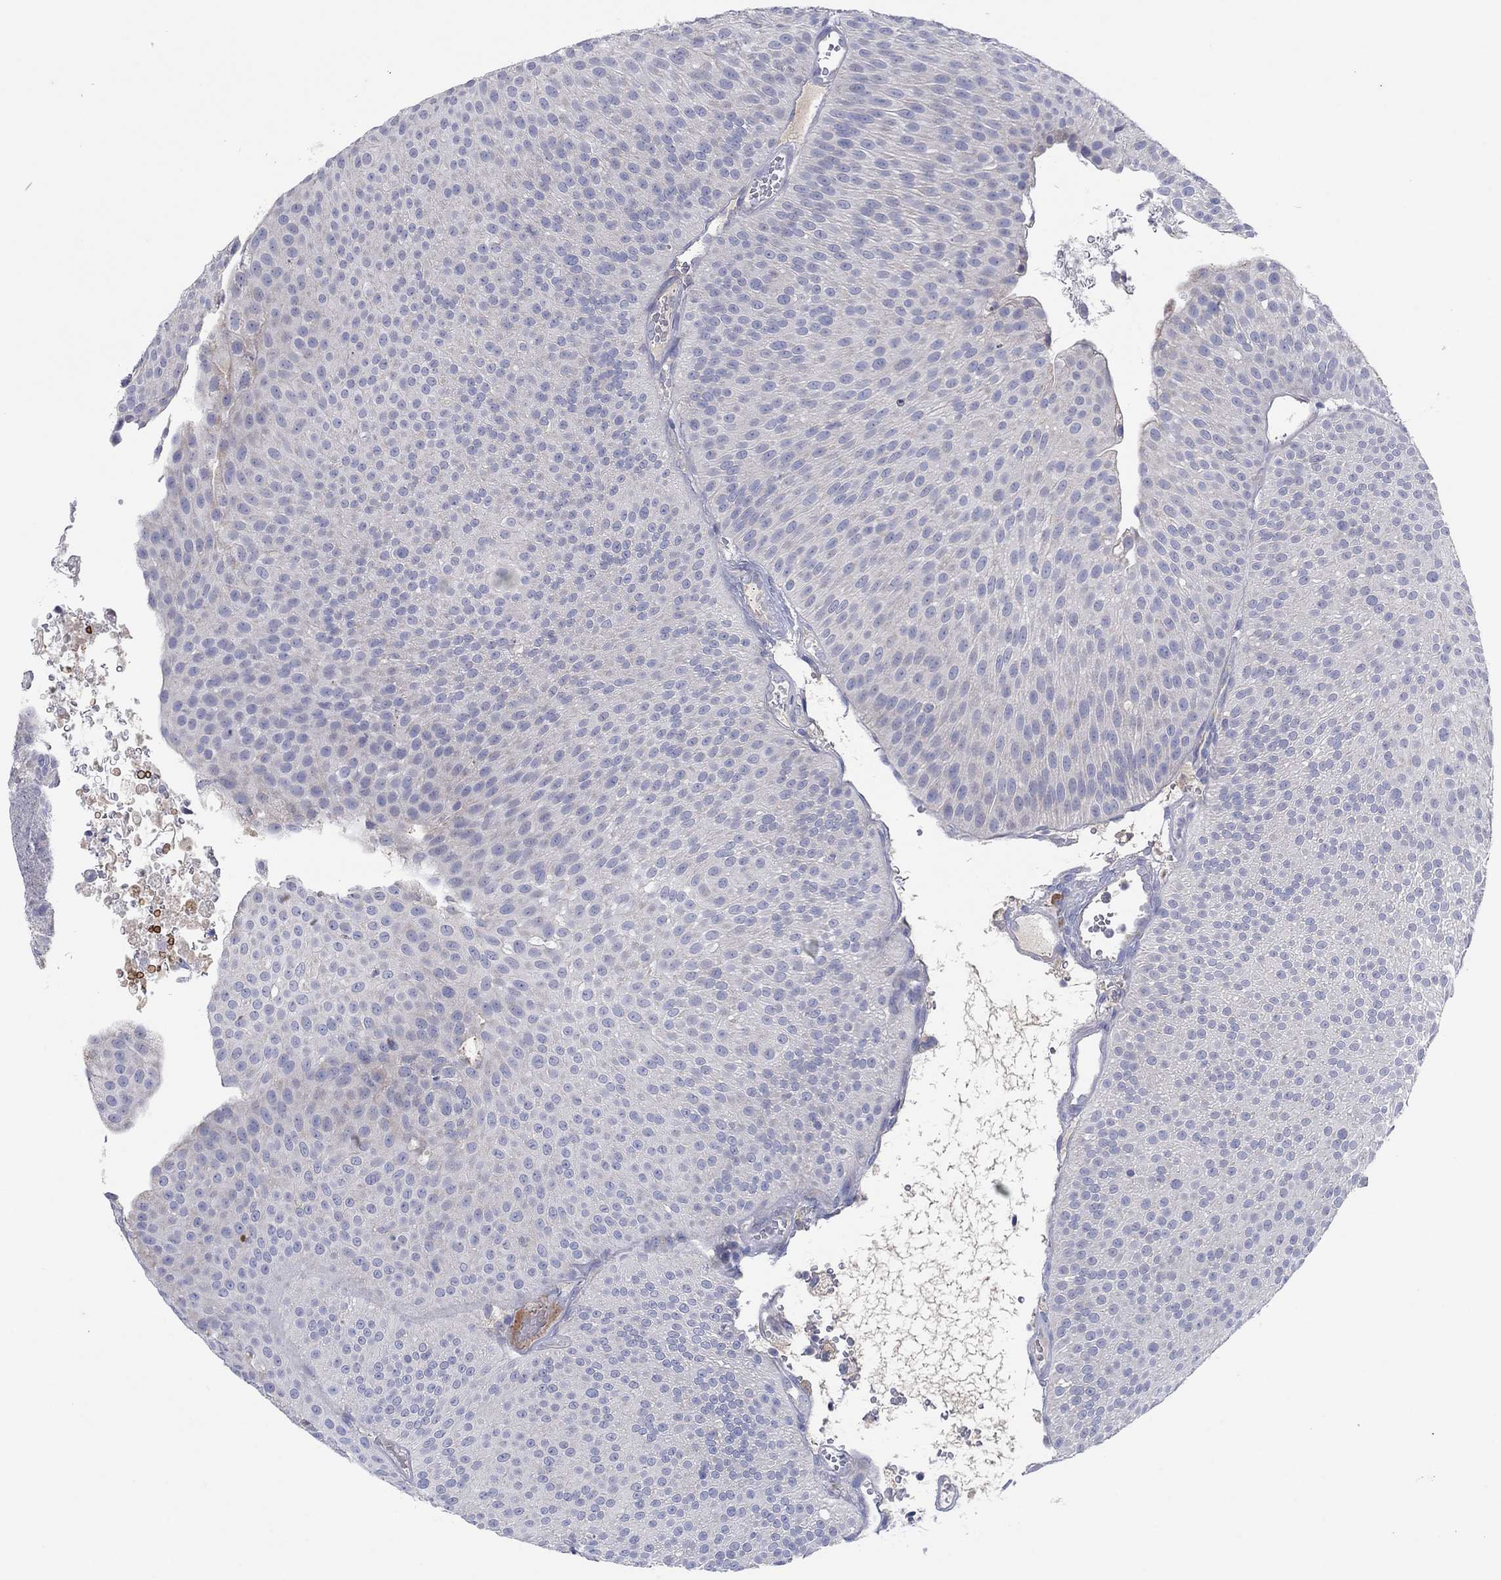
{"staining": {"intensity": "negative", "quantity": "none", "location": "none"}, "tissue": "urothelial cancer", "cell_type": "Tumor cells", "image_type": "cancer", "snomed": [{"axis": "morphology", "description": "Urothelial carcinoma, Low grade"}, {"axis": "topography", "description": "Urinary bladder"}], "caption": "Photomicrograph shows no protein expression in tumor cells of urothelial cancer tissue.", "gene": "PLCL2", "patient": {"sex": "male", "age": 65}}